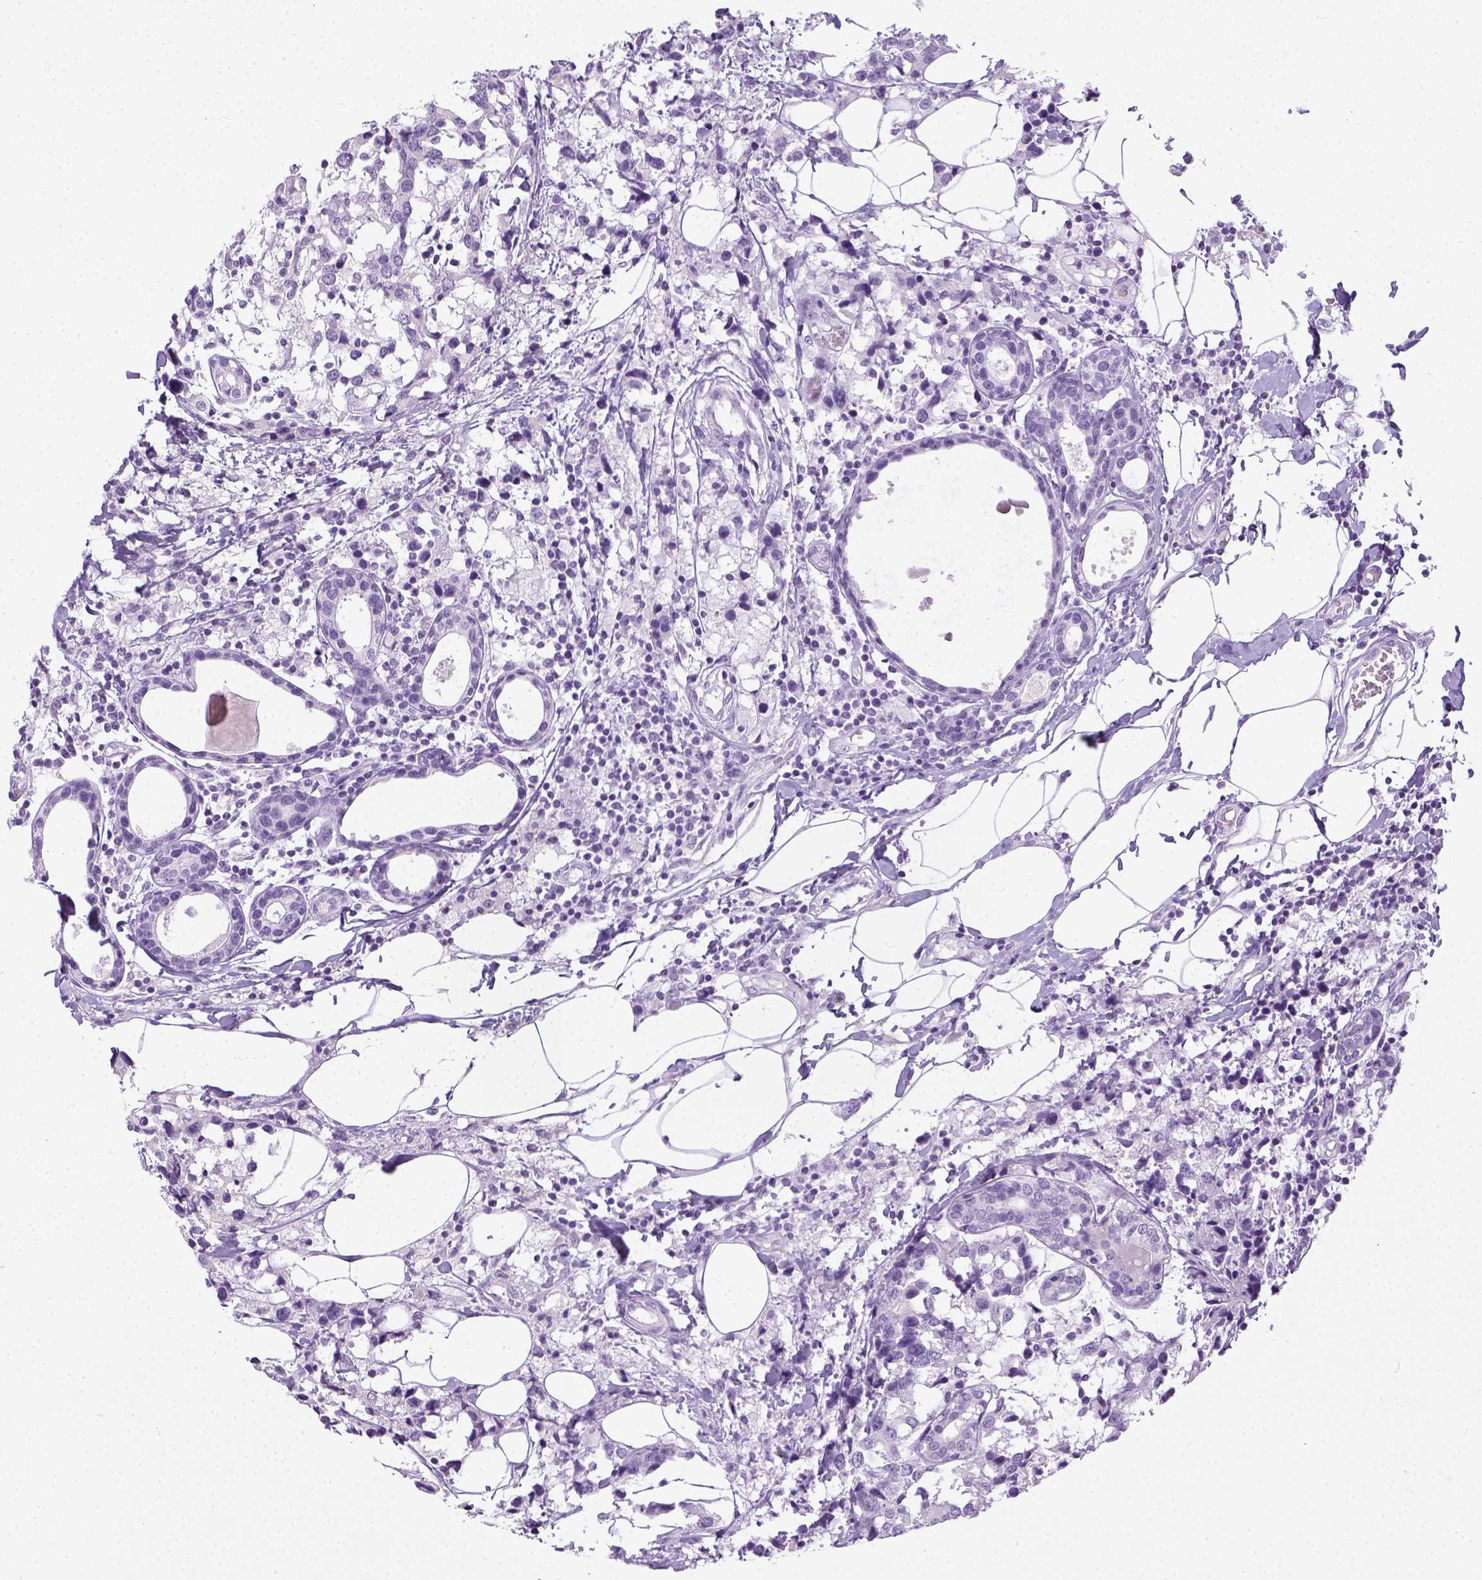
{"staining": {"intensity": "negative", "quantity": "none", "location": "none"}, "tissue": "breast cancer", "cell_type": "Tumor cells", "image_type": "cancer", "snomed": [{"axis": "morphology", "description": "Lobular carcinoma"}, {"axis": "topography", "description": "Breast"}], "caption": "Protein analysis of lobular carcinoma (breast) shows no significant expression in tumor cells.", "gene": "LGSN", "patient": {"sex": "female", "age": 59}}